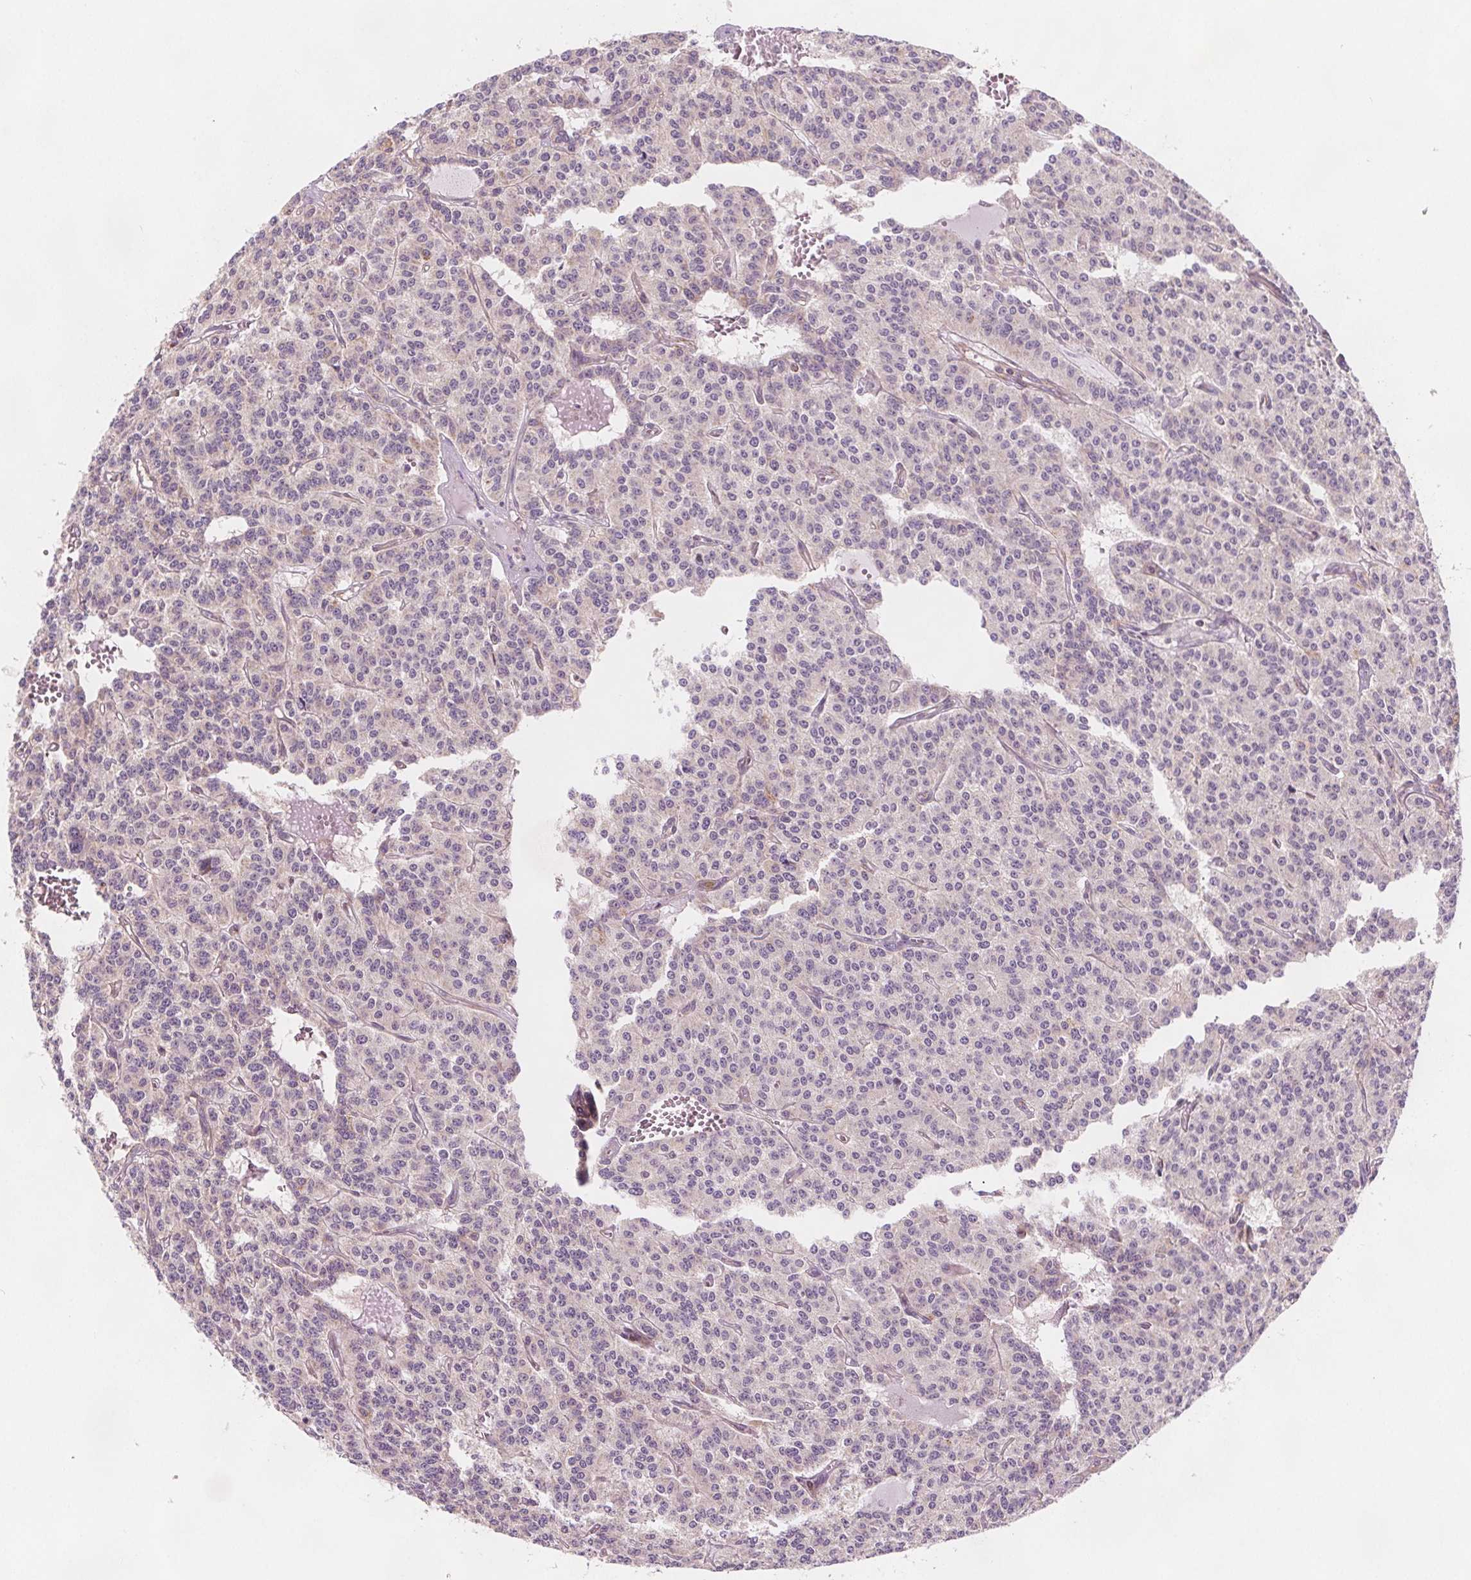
{"staining": {"intensity": "negative", "quantity": "none", "location": "none"}, "tissue": "carcinoid", "cell_type": "Tumor cells", "image_type": "cancer", "snomed": [{"axis": "morphology", "description": "Carcinoid, malignant, NOS"}, {"axis": "topography", "description": "Lung"}], "caption": "Immunohistochemistry of human carcinoid (malignant) reveals no positivity in tumor cells.", "gene": "ADAM33", "patient": {"sex": "female", "age": 71}}